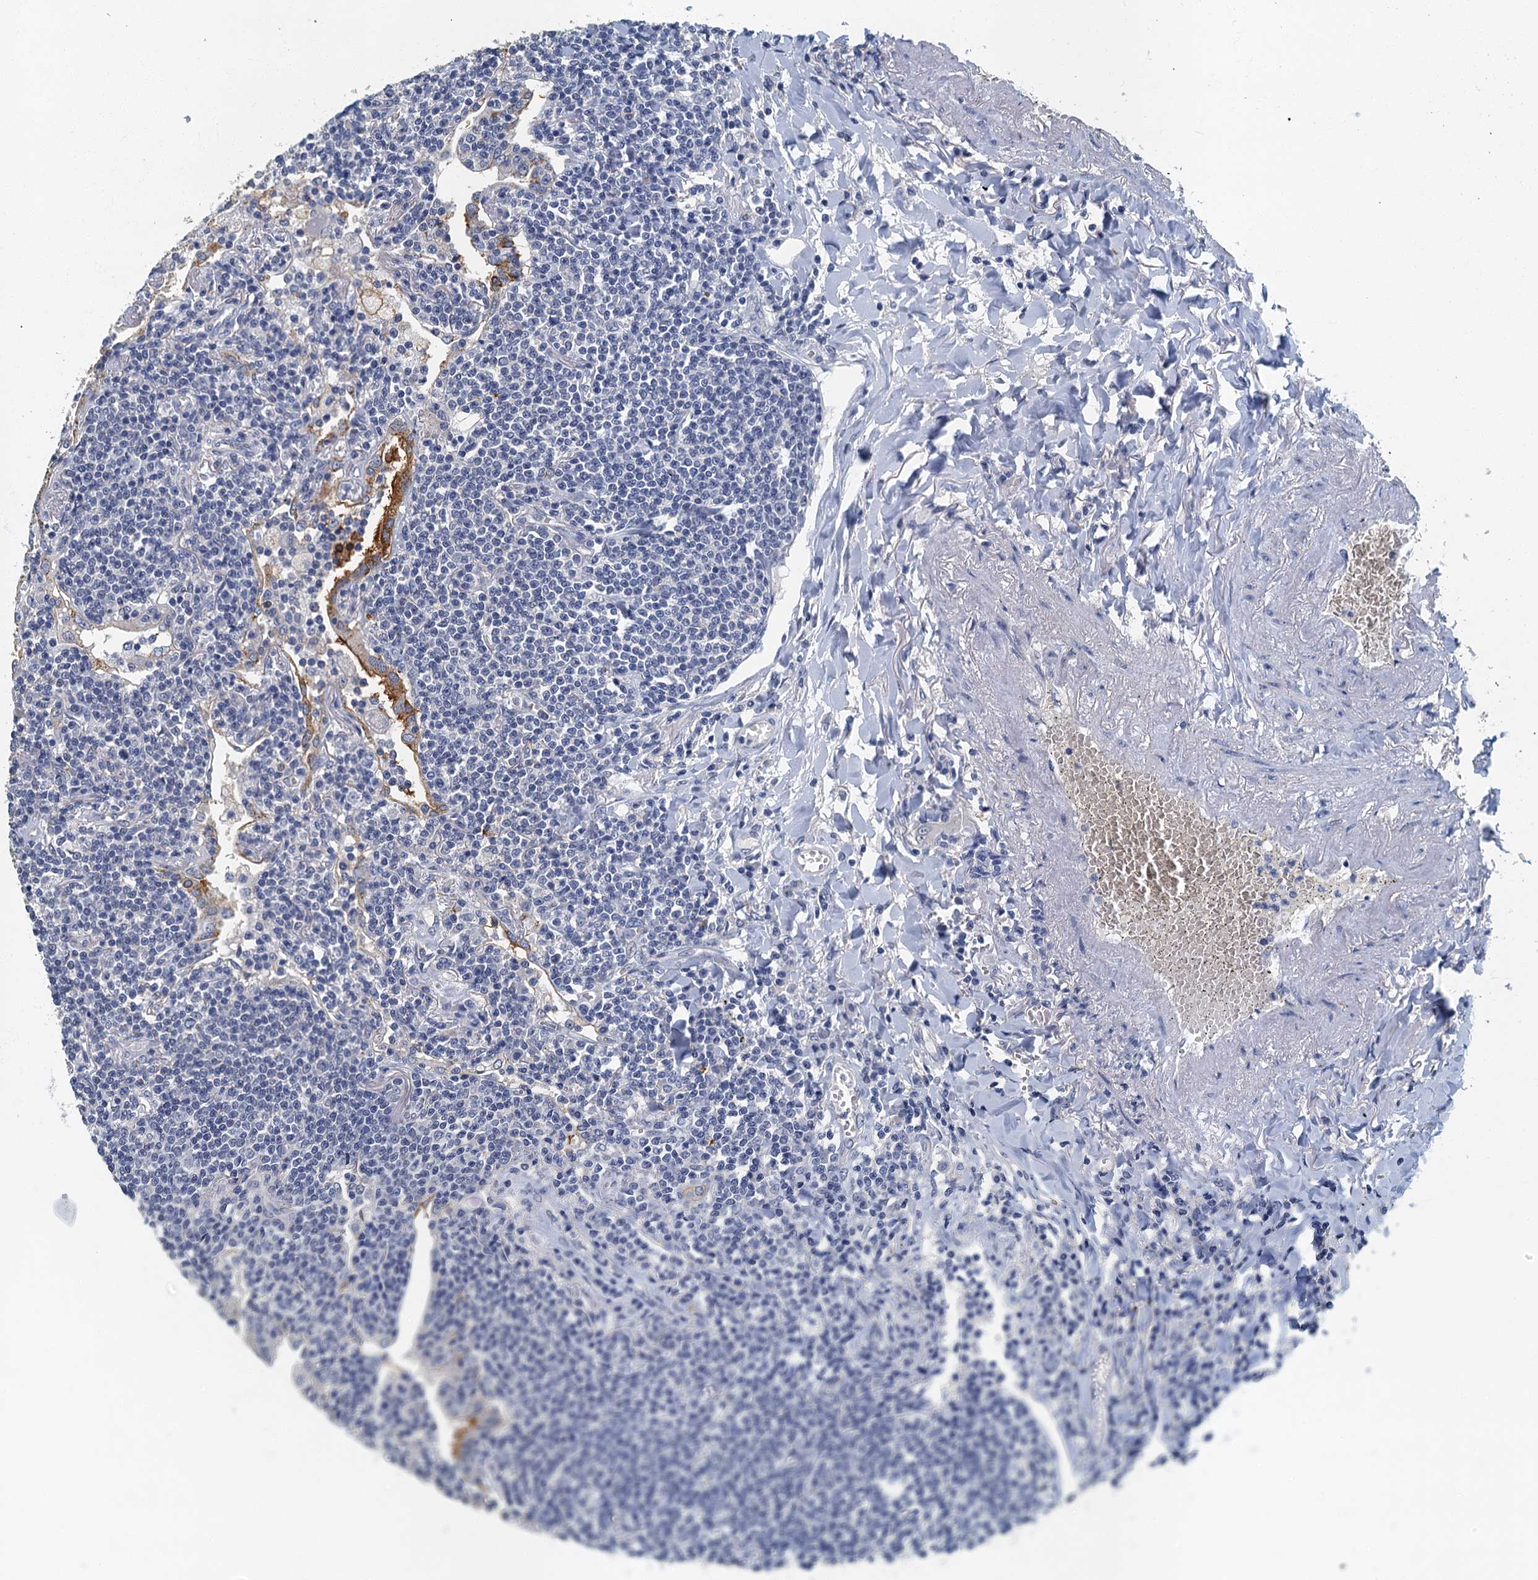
{"staining": {"intensity": "negative", "quantity": "none", "location": "none"}, "tissue": "lymphoma", "cell_type": "Tumor cells", "image_type": "cancer", "snomed": [{"axis": "morphology", "description": "Malignant lymphoma, non-Hodgkin's type, Low grade"}, {"axis": "topography", "description": "Lung"}], "caption": "DAB (3,3'-diaminobenzidine) immunohistochemical staining of human low-grade malignant lymphoma, non-Hodgkin's type reveals no significant positivity in tumor cells. Brightfield microscopy of immunohistochemistry stained with DAB (brown) and hematoxylin (blue), captured at high magnification.", "gene": "GADL1", "patient": {"sex": "female", "age": 71}}